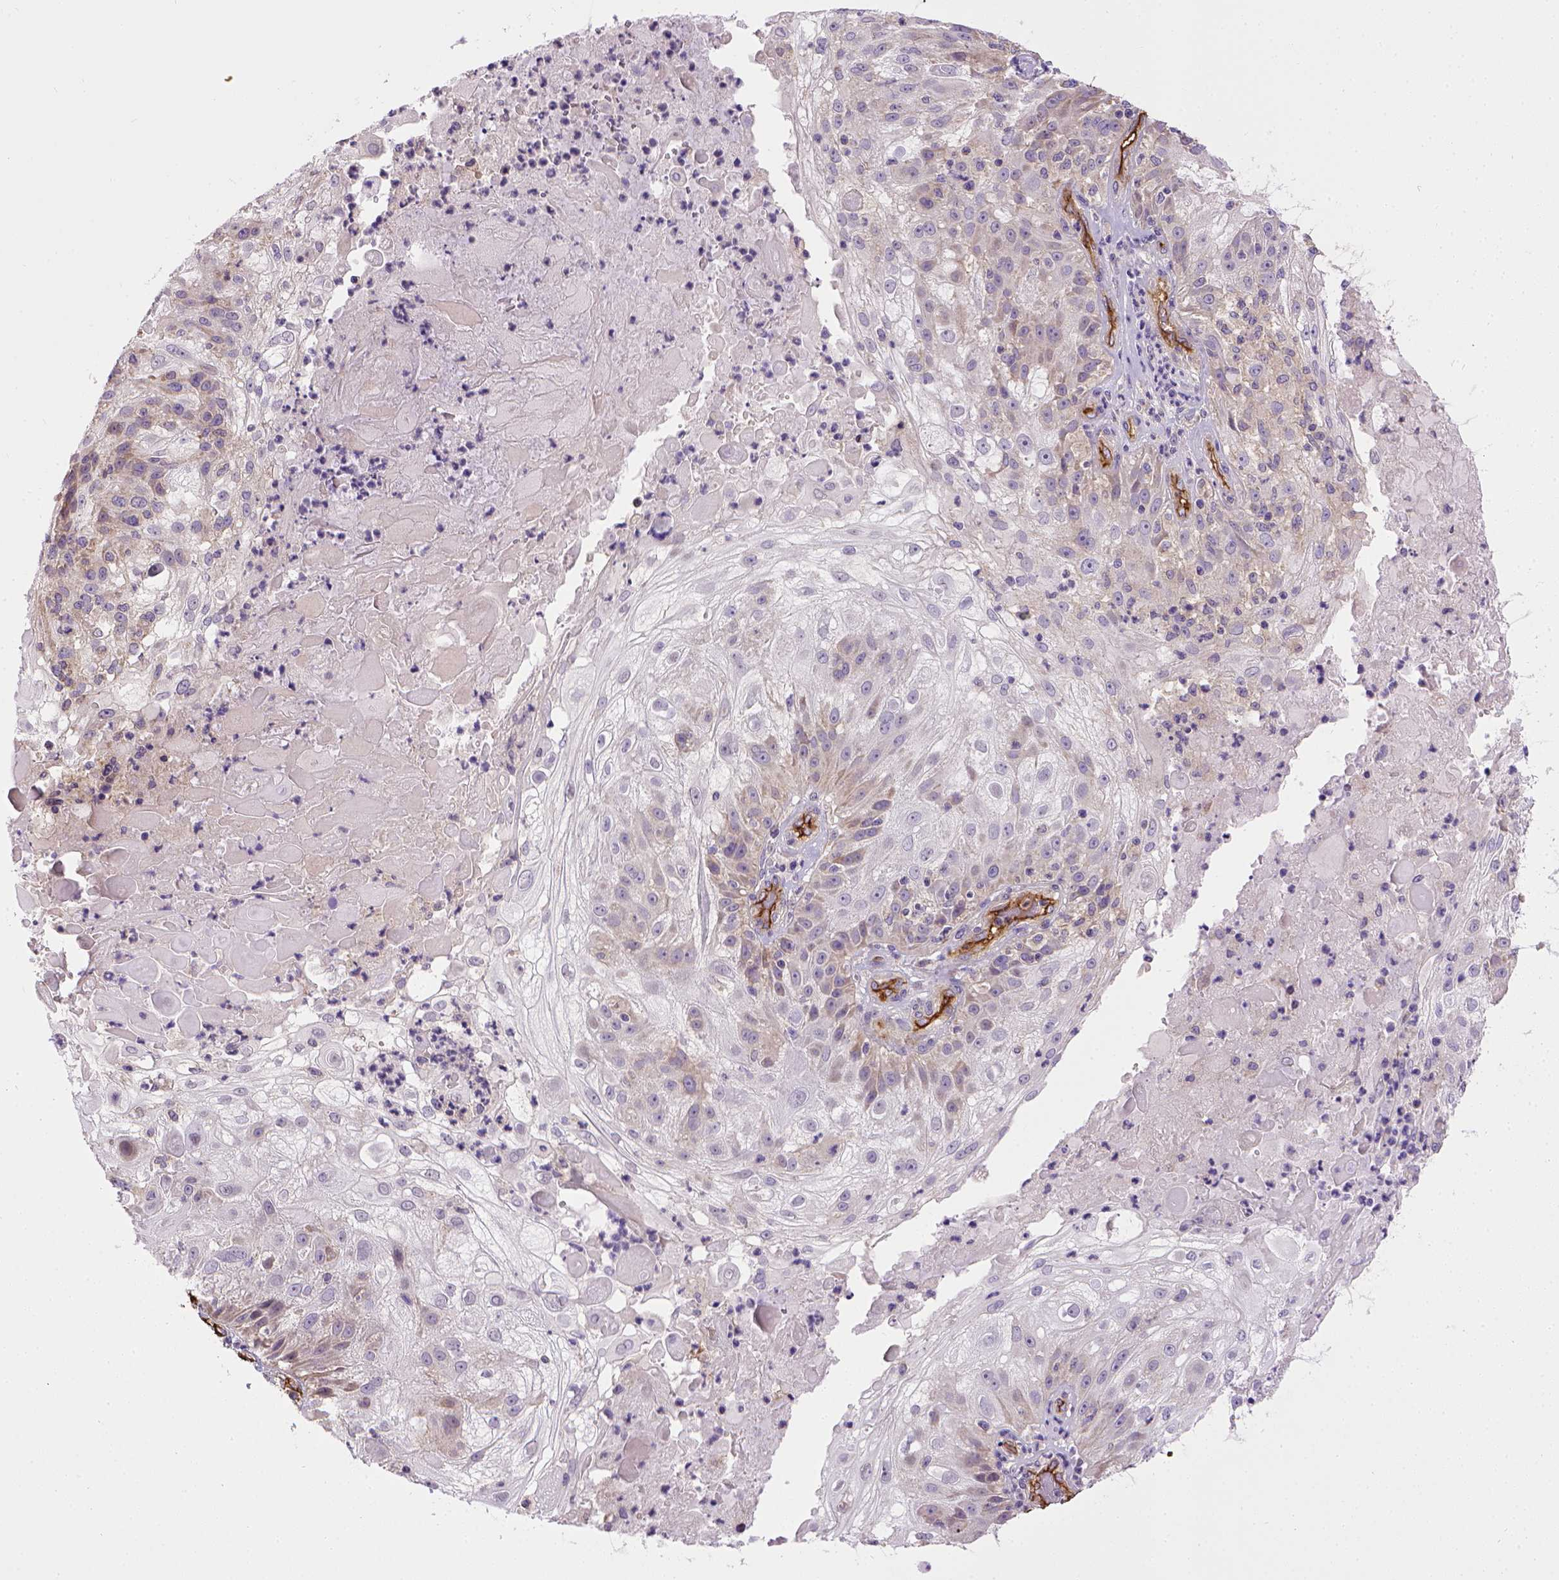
{"staining": {"intensity": "weak", "quantity": "<25%", "location": "cytoplasmic/membranous"}, "tissue": "skin cancer", "cell_type": "Tumor cells", "image_type": "cancer", "snomed": [{"axis": "morphology", "description": "Normal tissue, NOS"}, {"axis": "morphology", "description": "Squamous cell carcinoma, NOS"}, {"axis": "topography", "description": "Skin"}], "caption": "The histopathology image shows no staining of tumor cells in skin squamous cell carcinoma.", "gene": "ENG", "patient": {"sex": "female", "age": 83}}